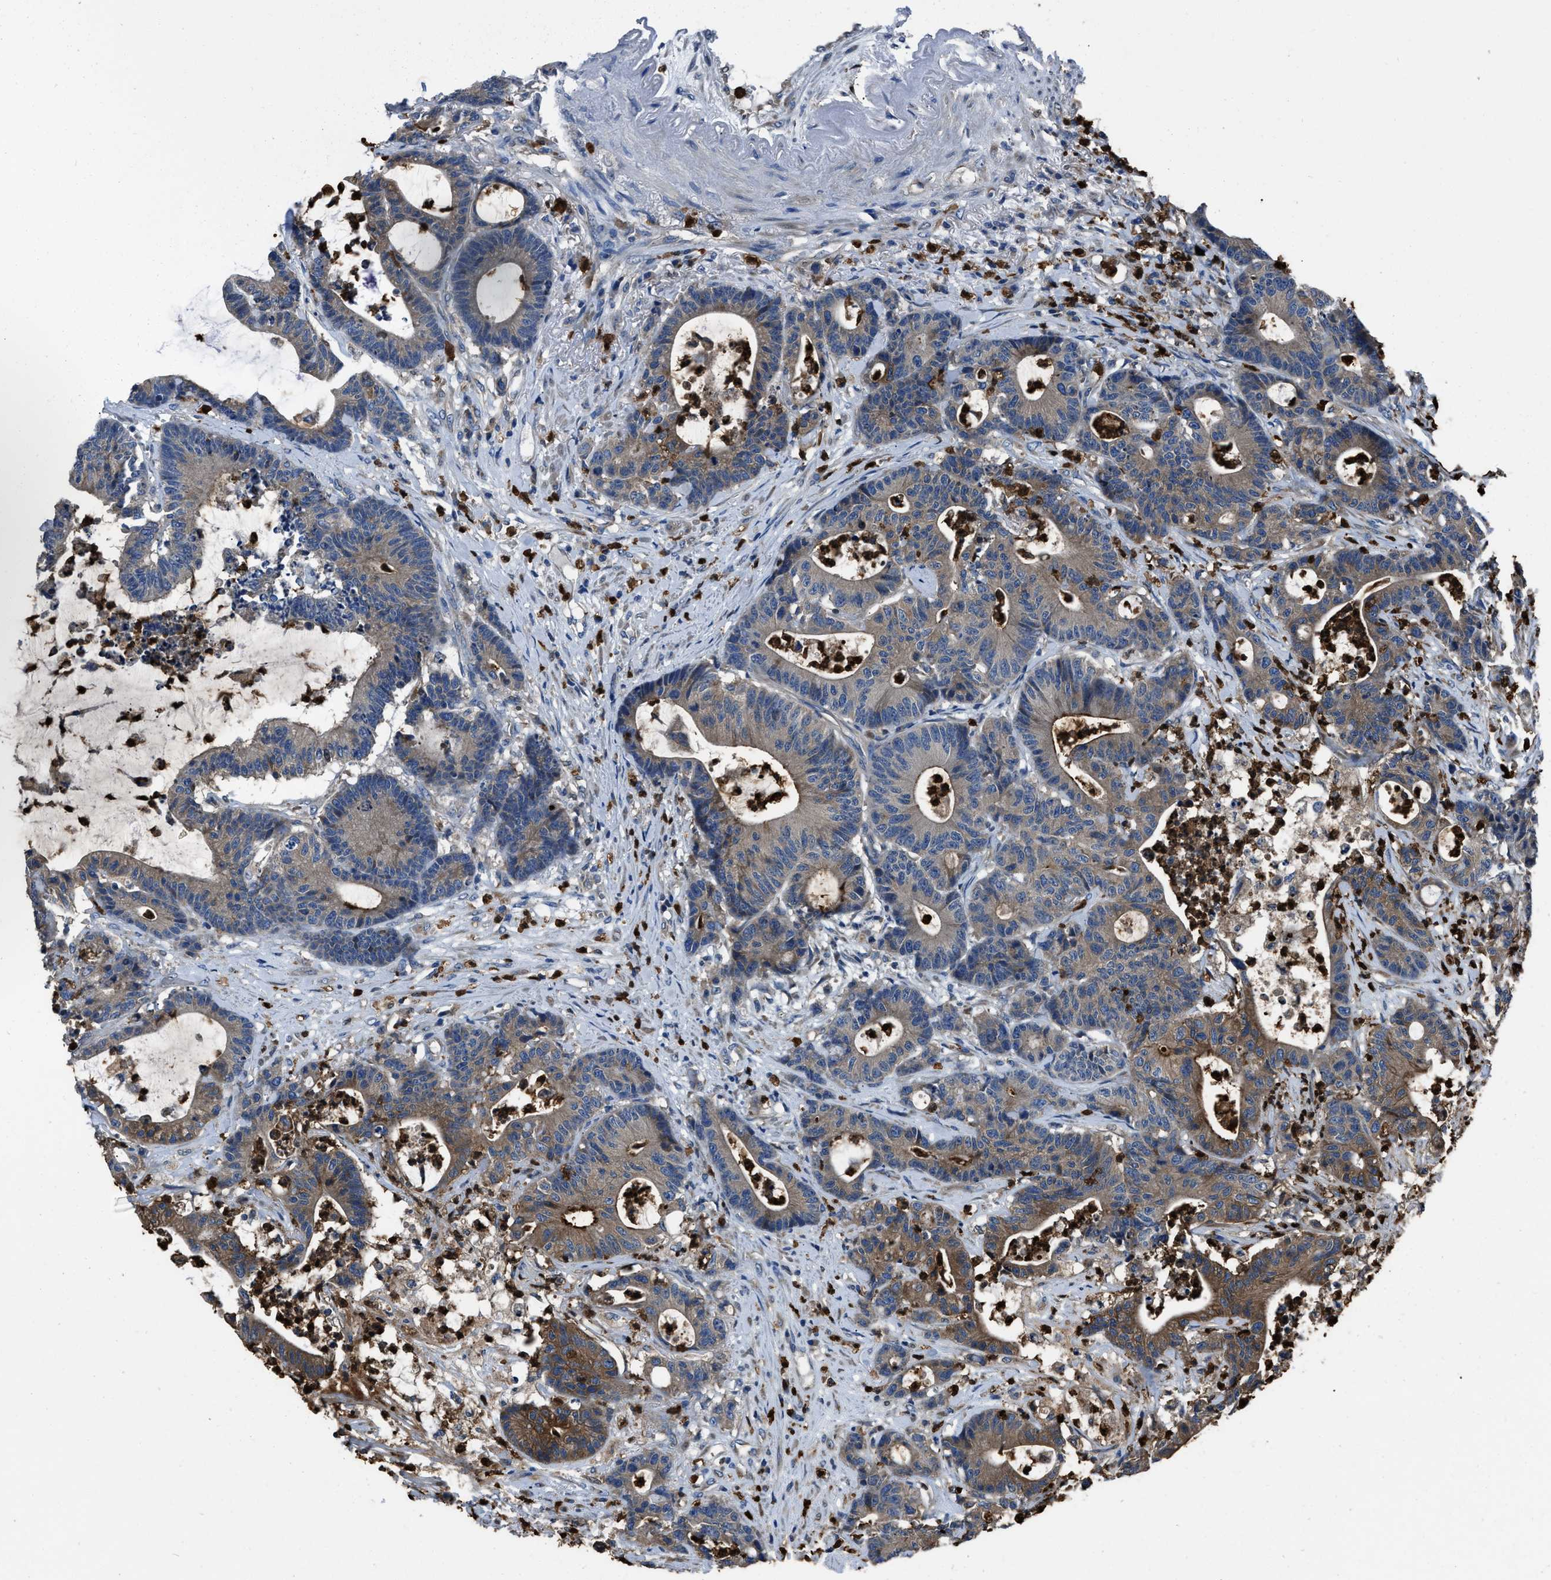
{"staining": {"intensity": "moderate", "quantity": "<25%", "location": "cytoplasmic/membranous"}, "tissue": "colorectal cancer", "cell_type": "Tumor cells", "image_type": "cancer", "snomed": [{"axis": "morphology", "description": "Adenocarcinoma, NOS"}, {"axis": "topography", "description": "Colon"}], "caption": "Moderate cytoplasmic/membranous positivity for a protein is present in about <25% of tumor cells of colorectal adenocarcinoma using immunohistochemistry (IHC).", "gene": "ANGPT1", "patient": {"sex": "female", "age": 84}}